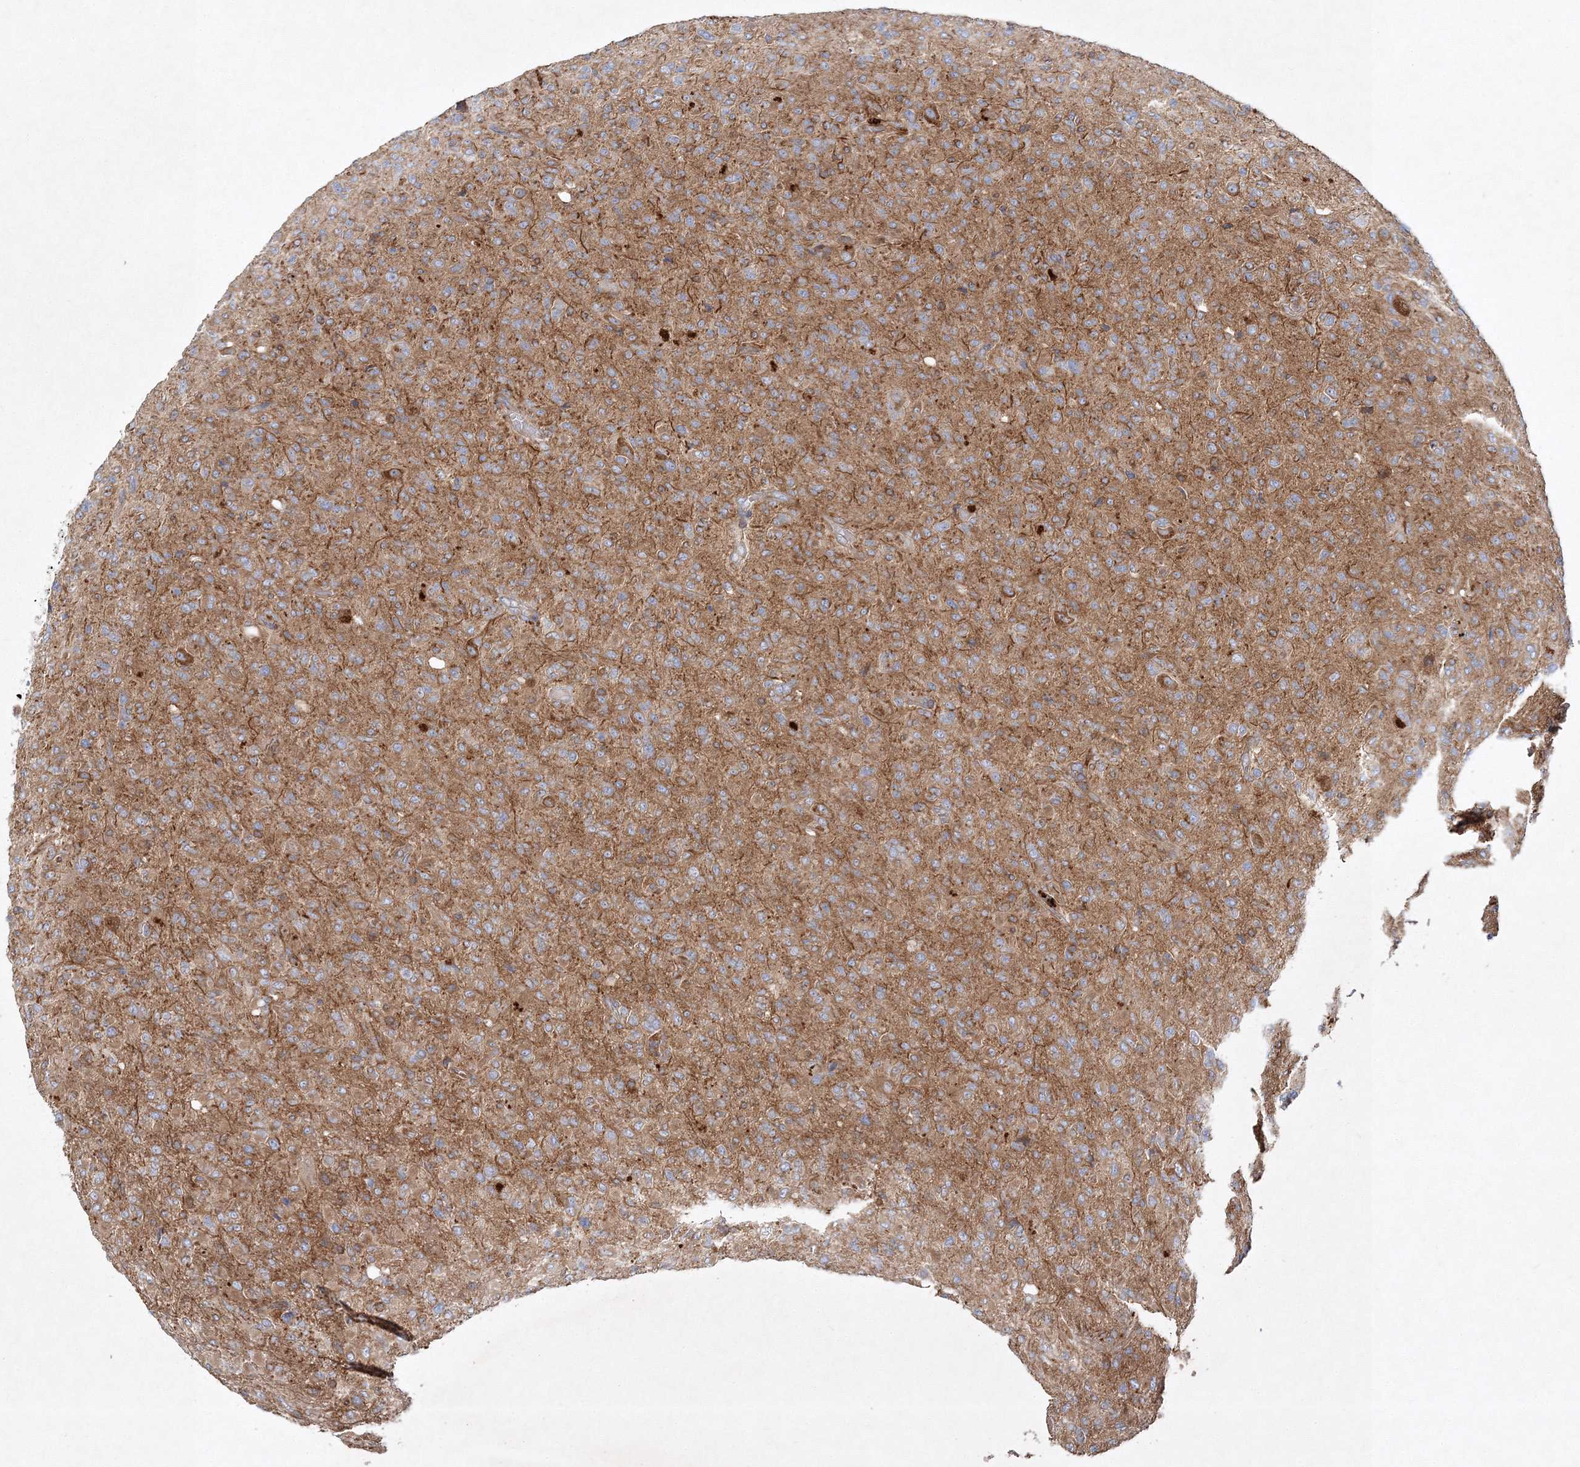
{"staining": {"intensity": "moderate", "quantity": ">75%", "location": "cytoplasmic/membranous"}, "tissue": "glioma", "cell_type": "Tumor cells", "image_type": "cancer", "snomed": [{"axis": "morphology", "description": "Glioma, malignant, High grade"}, {"axis": "topography", "description": "Brain"}], "caption": "Glioma tissue shows moderate cytoplasmic/membranous positivity in about >75% of tumor cells, visualized by immunohistochemistry. (Stains: DAB (3,3'-diaminobenzidine) in brown, nuclei in blue, Microscopy: brightfield microscopy at high magnification).", "gene": "WDR37", "patient": {"sex": "female", "age": 57}}